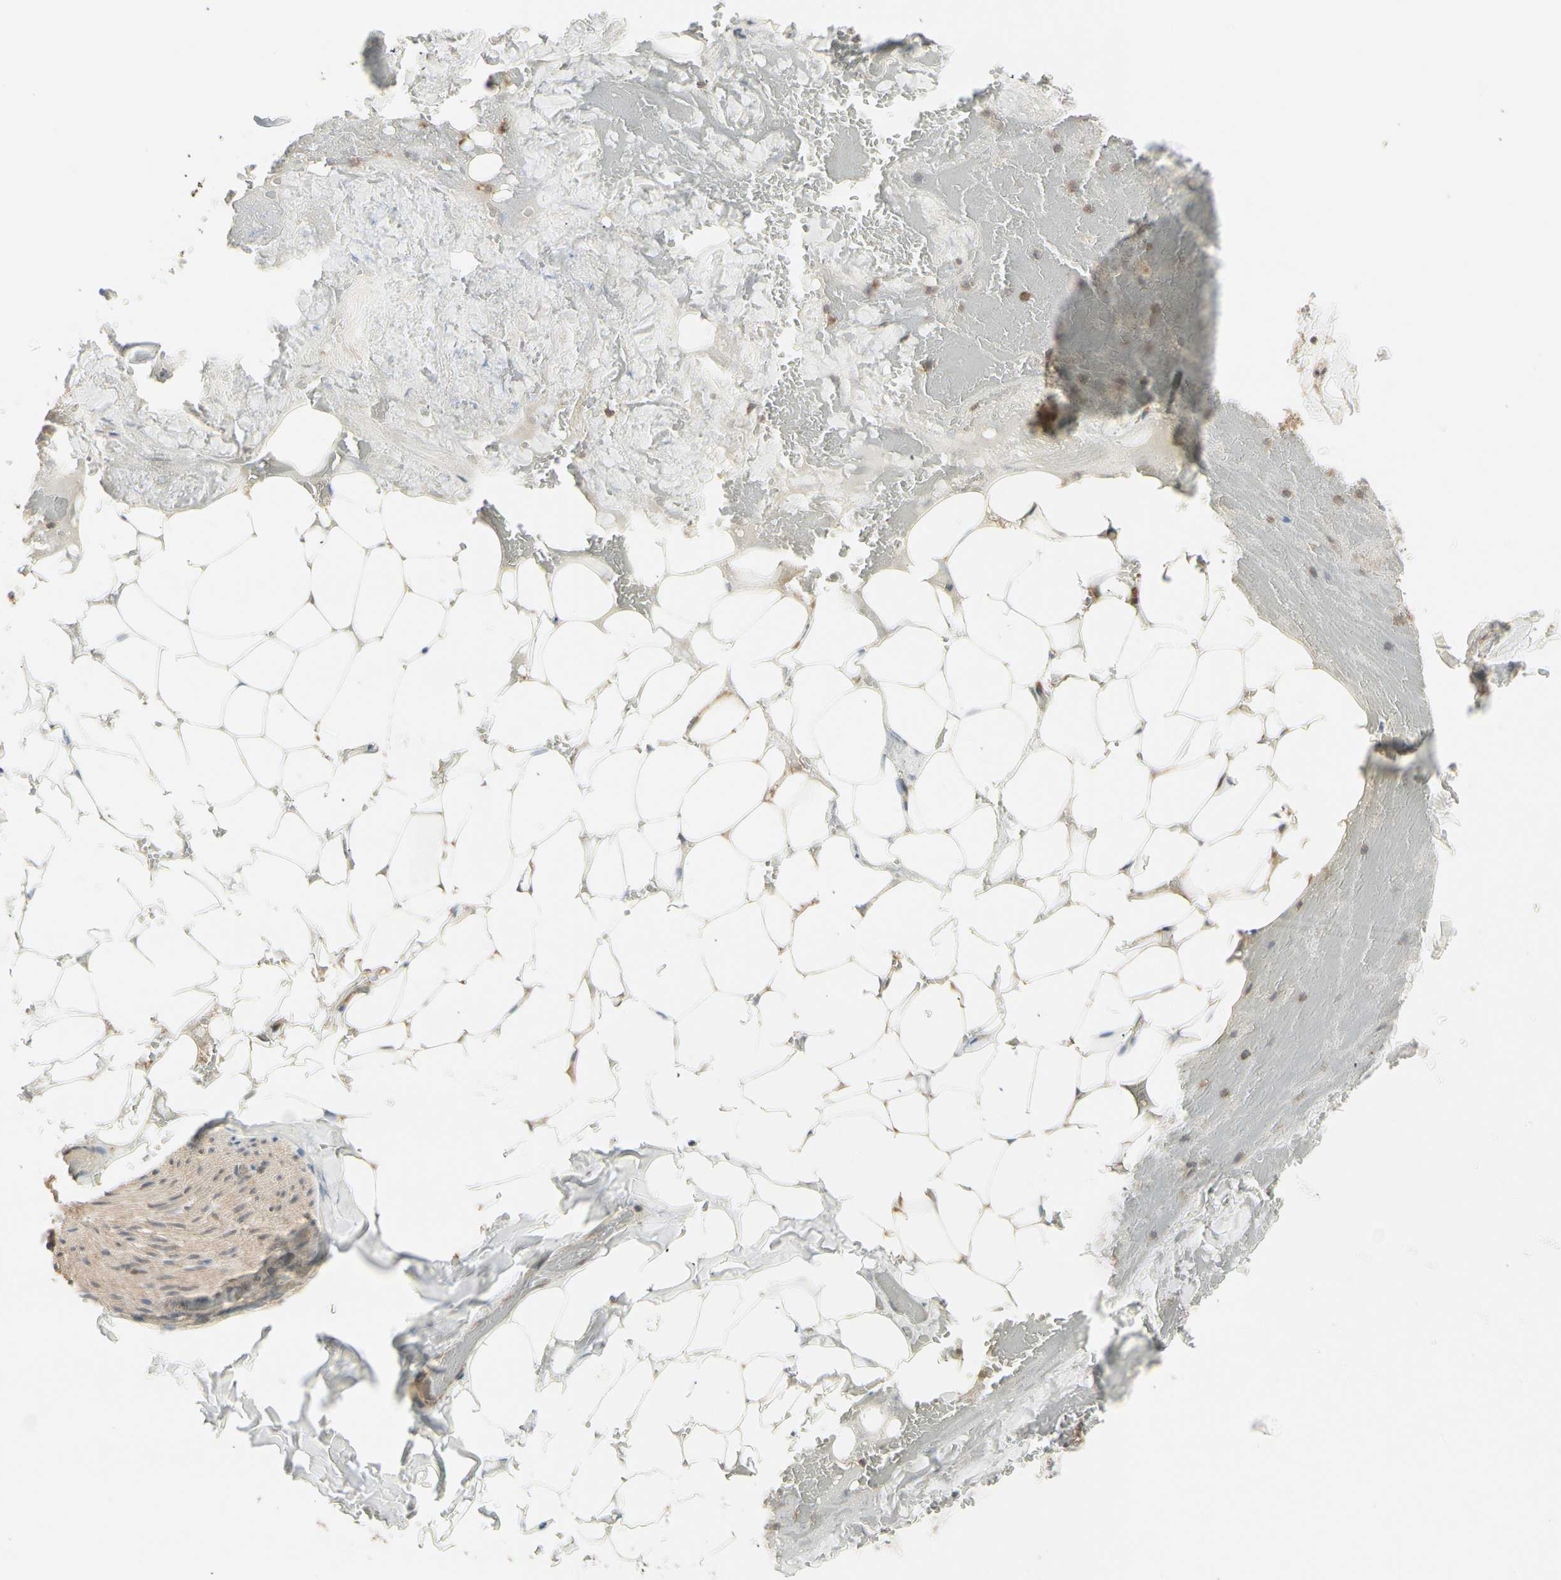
{"staining": {"intensity": "weak", "quantity": ">75%", "location": "cytoplasmic/membranous"}, "tissue": "adipose tissue", "cell_type": "Adipocytes", "image_type": "normal", "snomed": [{"axis": "morphology", "description": "Normal tissue, NOS"}, {"axis": "topography", "description": "Peripheral nerve tissue"}], "caption": "Adipose tissue stained with DAB (3,3'-diaminobenzidine) immunohistochemistry (IHC) reveals low levels of weak cytoplasmic/membranous positivity in approximately >75% of adipocytes. (brown staining indicates protein expression, while blue staining denotes nuclei).", "gene": "OXSR1", "patient": {"sex": "male", "age": 70}}